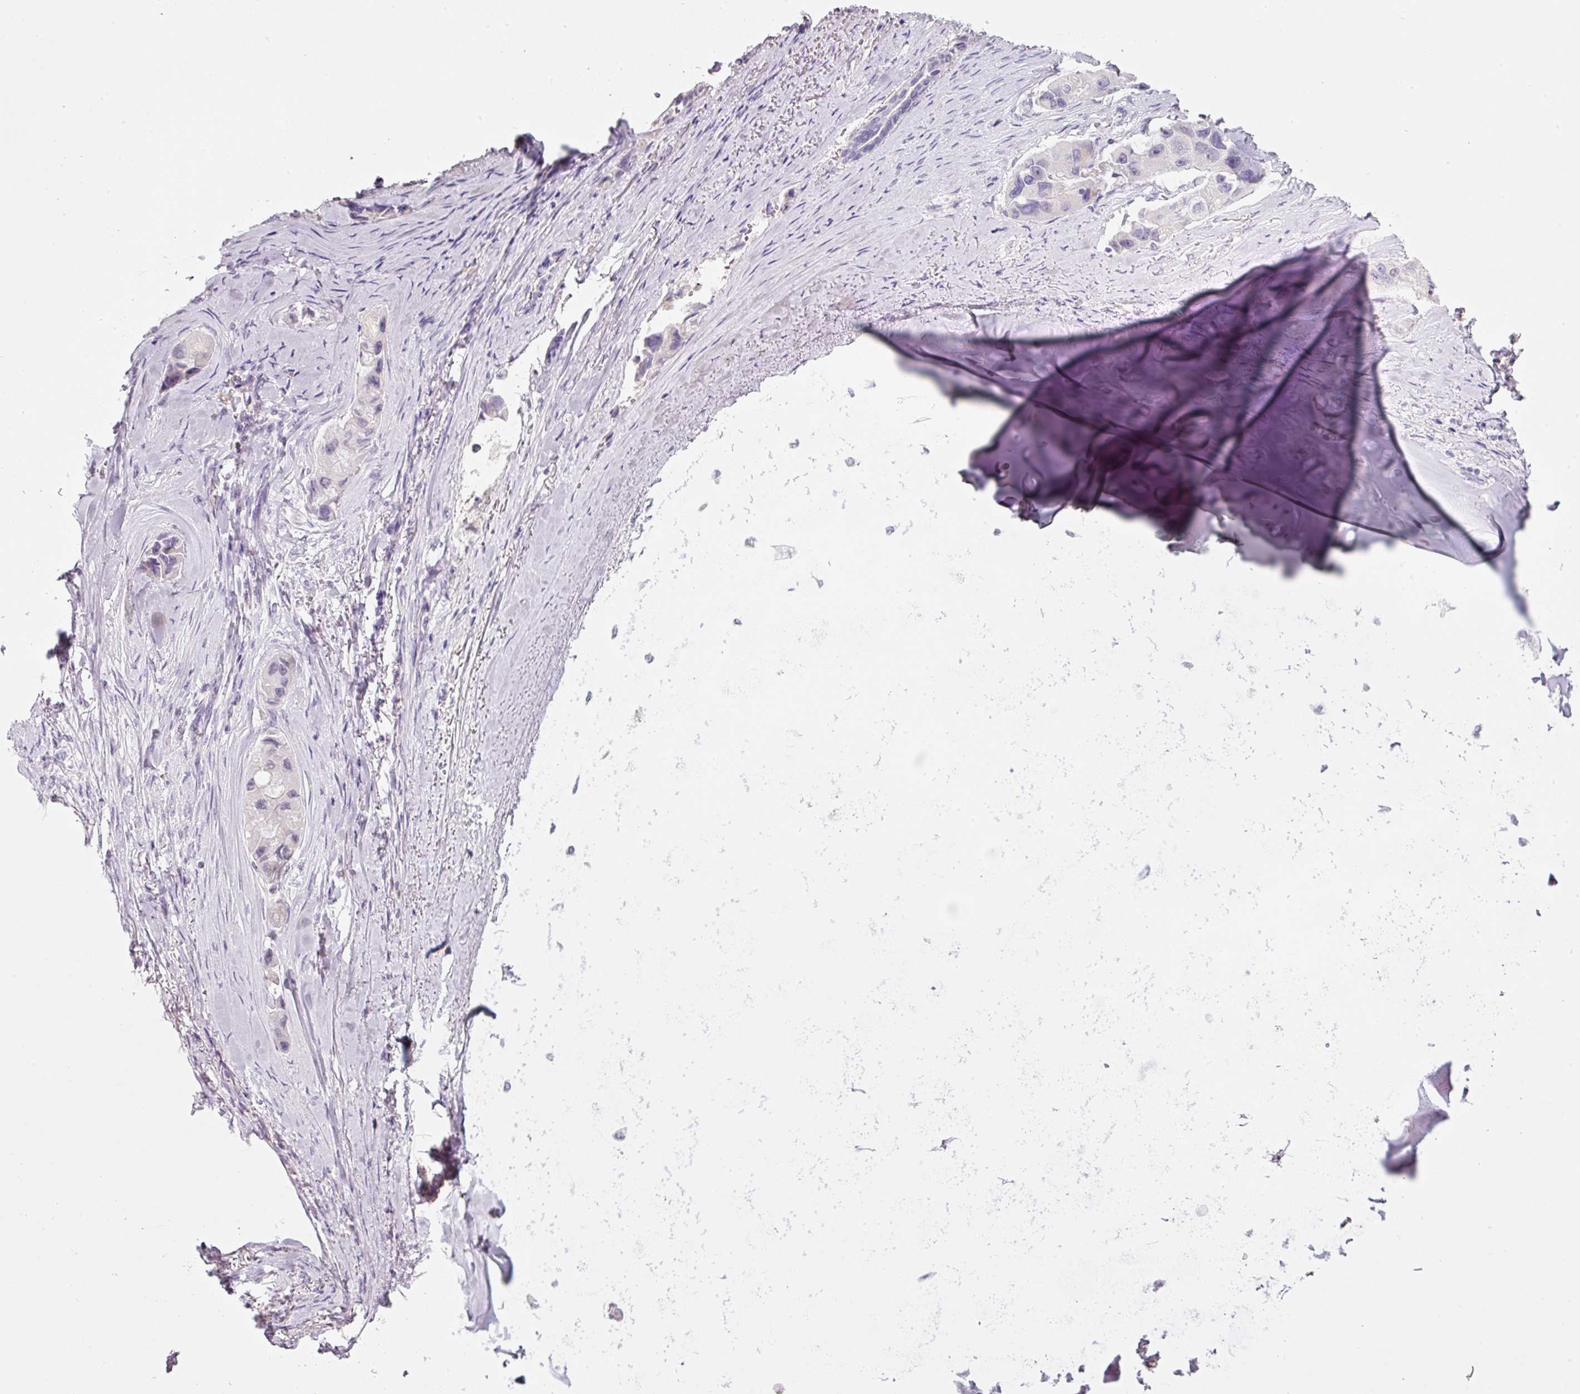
{"staining": {"intensity": "negative", "quantity": "none", "location": "none"}, "tissue": "lung cancer", "cell_type": "Tumor cells", "image_type": "cancer", "snomed": [{"axis": "morphology", "description": "Adenocarcinoma, NOS"}, {"axis": "topography", "description": "Lung"}], "caption": "A photomicrograph of human adenocarcinoma (lung) is negative for staining in tumor cells.", "gene": "ENSG00000206549", "patient": {"sex": "female", "age": 54}}